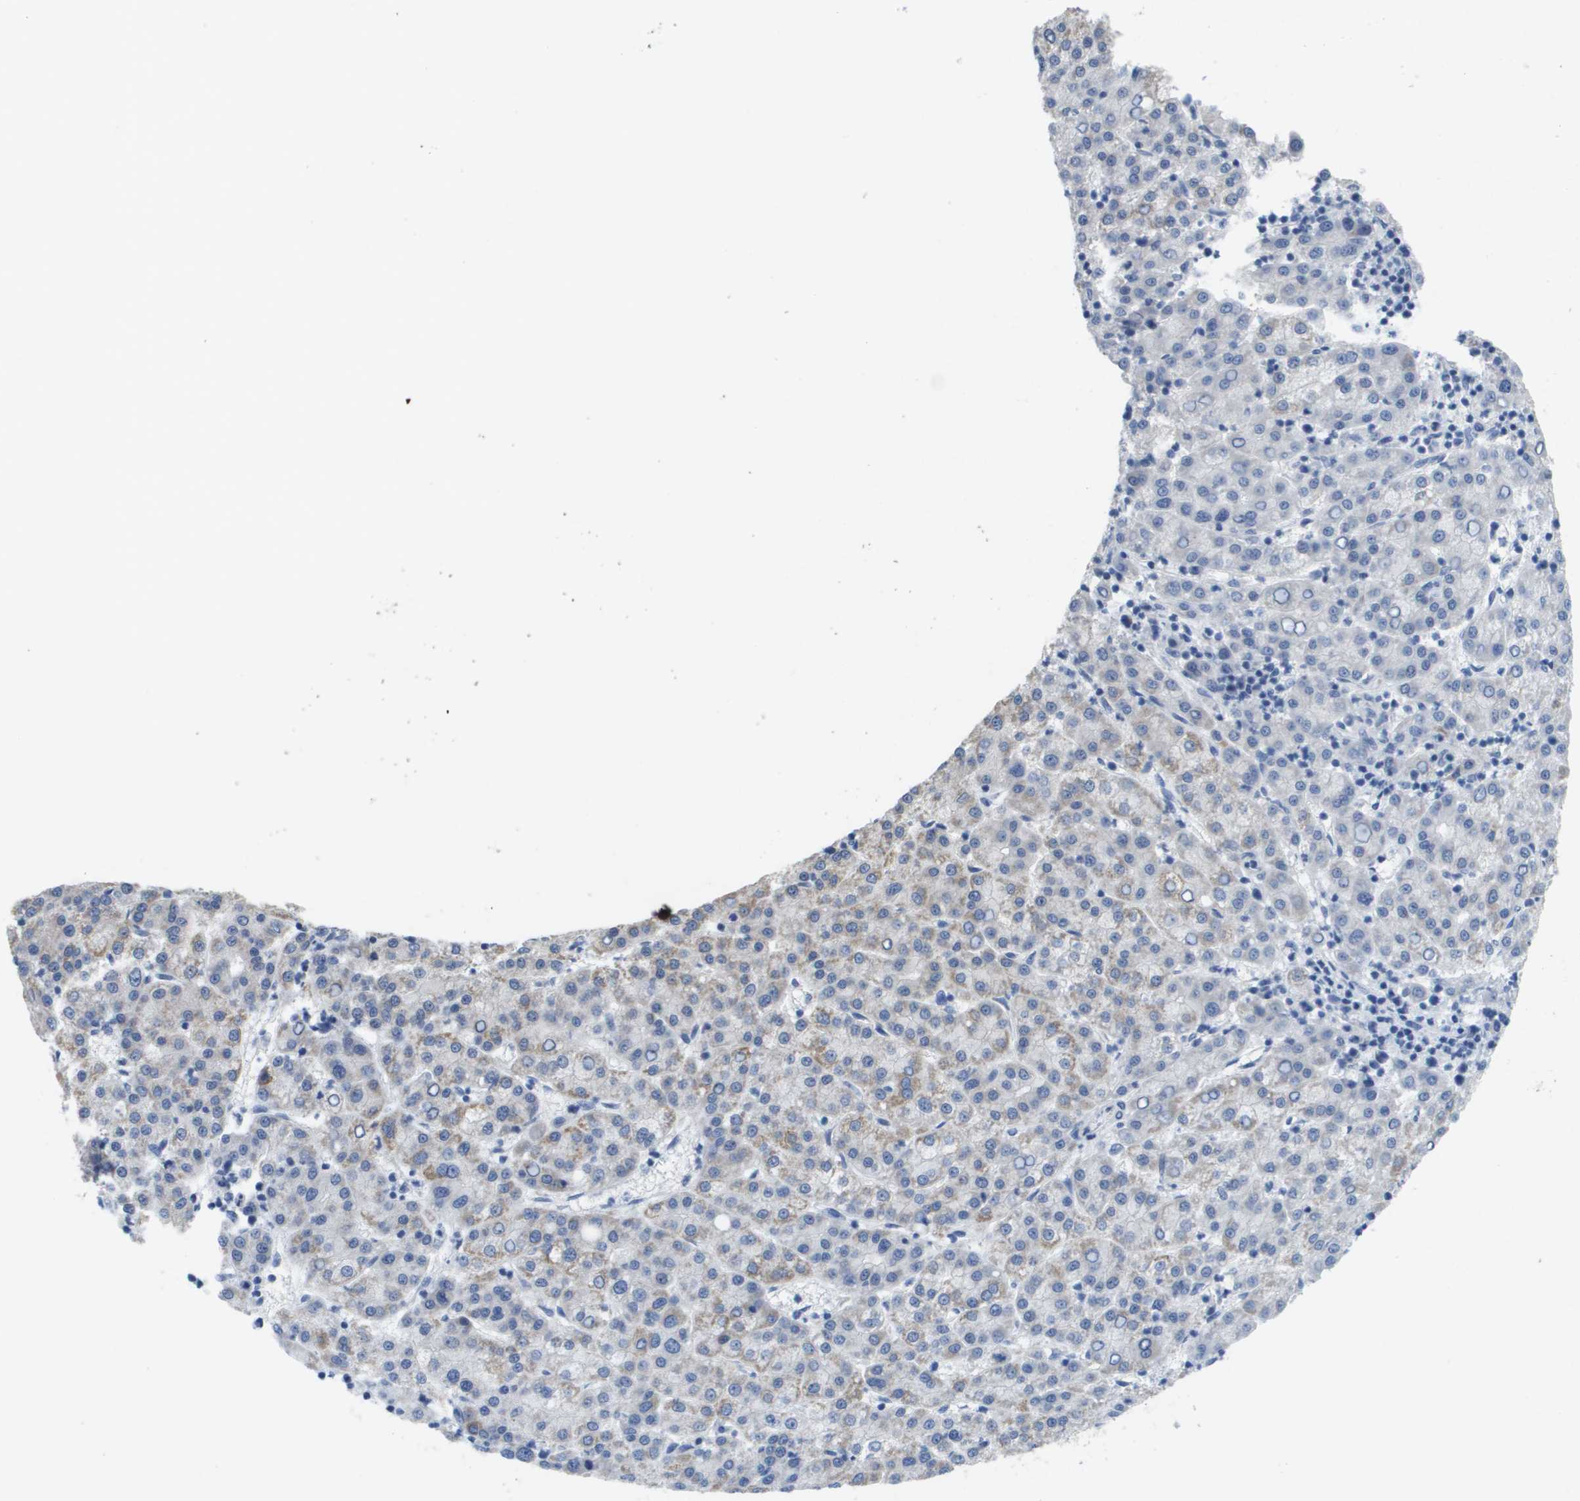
{"staining": {"intensity": "weak", "quantity": "<25%", "location": "cytoplasmic/membranous"}, "tissue": "liver cancer", "cell_type": "Tumor cells", "image_type": "cancer", "snomed": [{"axis": "morphology", "description": "Carcinoma, Hepatocellular, NOS"}, {"axis": "topography", "description": "Liver"}], "caption": "This histopathology image is of liver hepatocellular carcinoma stained with IHC to label a protein in brown with the nuclei are counter-stained blue. There is no positivity in tumor cells.", "gene": "TMEM223", "patient": {"sex": "female", "age": 58}}